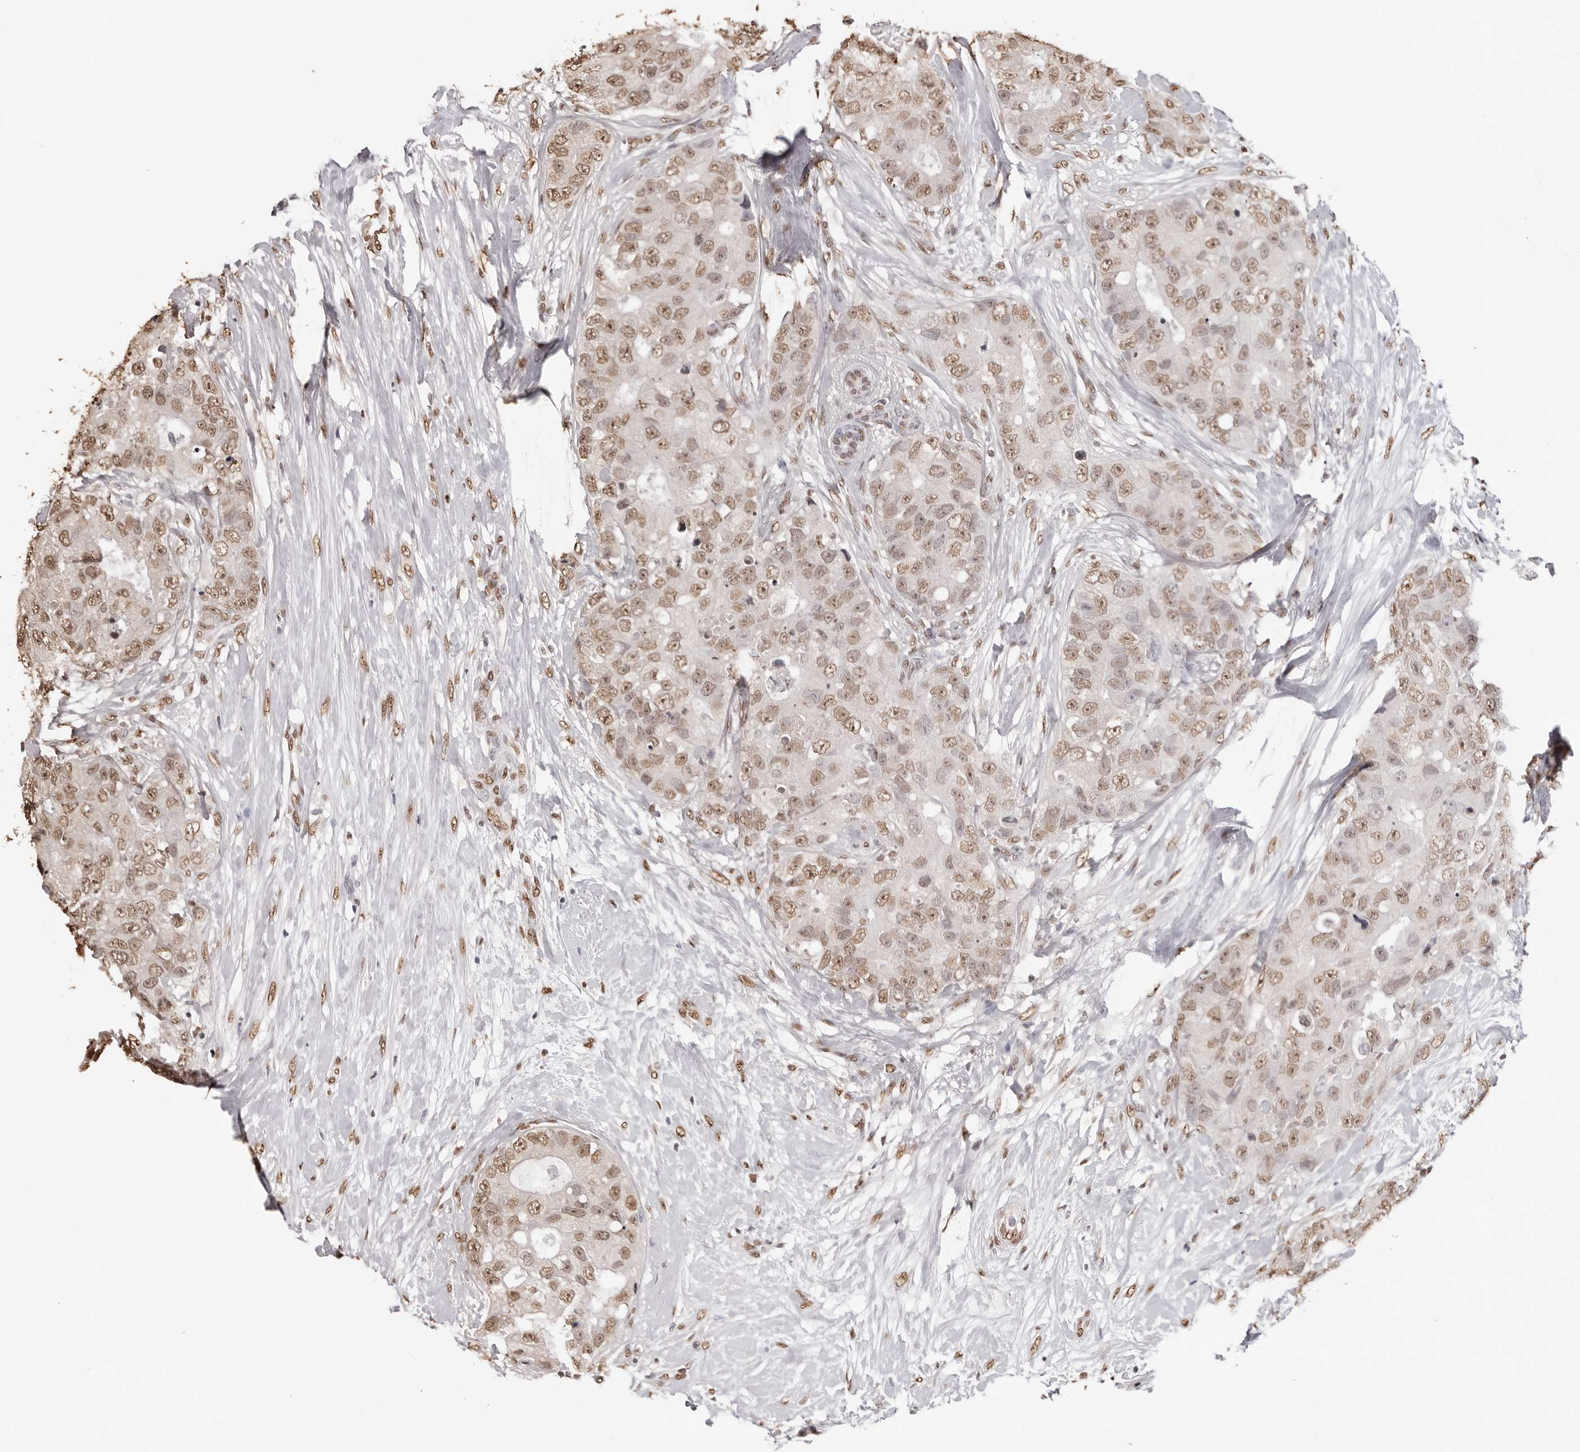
{"staining": {"intensity": "moderate", "quantity": ">75%", "location": "nuclear"}, "tissue": "breast cancer", "cell_type": "Tumor cells", "image_type": "cancer", "snomed": [{"axis": "morphology", "description": "Duct carcinoma"}, {"axis": "topography", "description": "Breast"}], "caption": "A brown stain shows moderate nuclear expression of a protein in breast invasive ductal carcinoma tumor cells.", "gene": "OLIG3", "patient": {"sex": "female", "age": 62}}